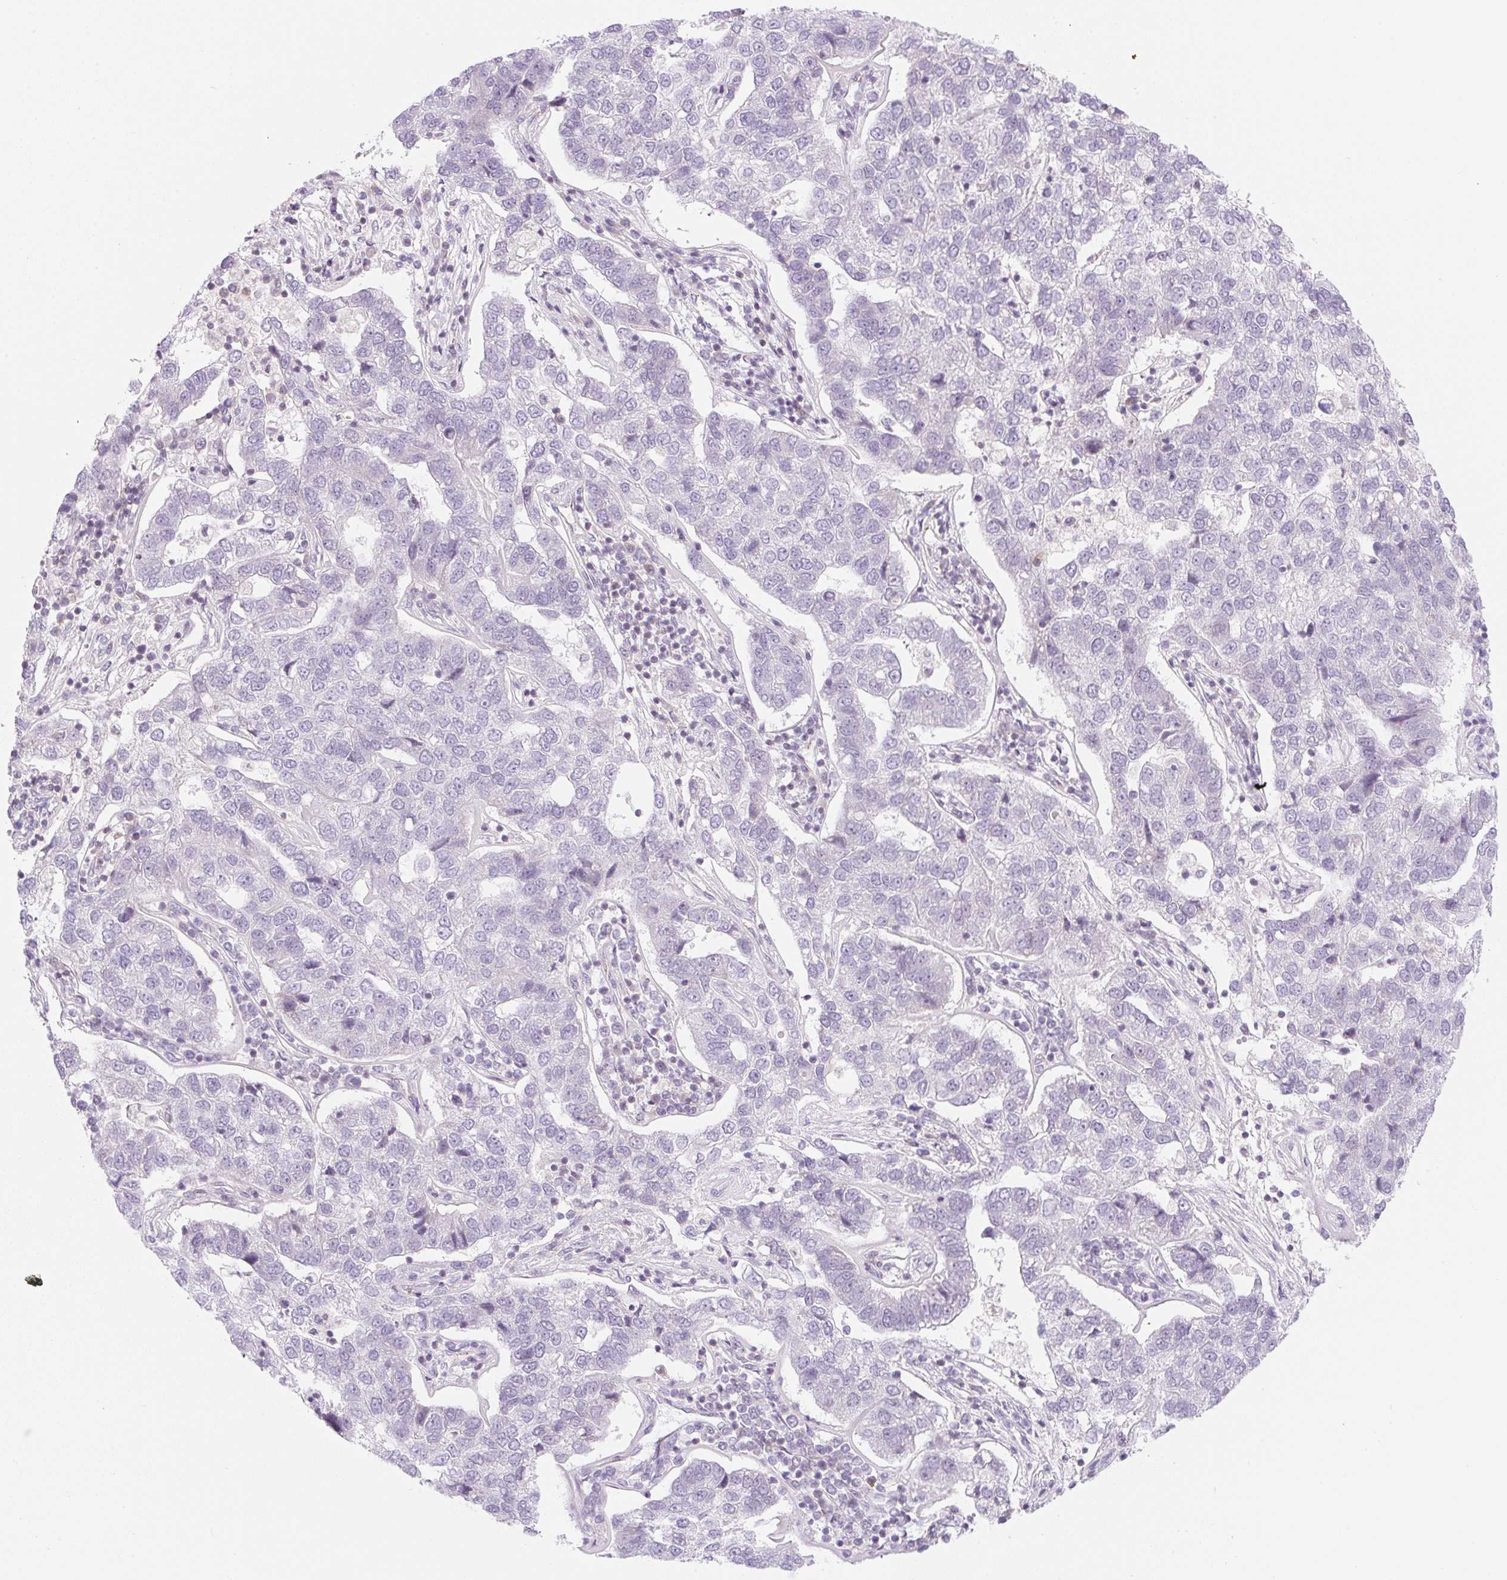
{"staining": {"intensity": "negative", "quantity": "none", "location": "none"}, "tissue": "pancreatic cancer", "cell_type": "Tumor cells", "image_type": "cancer", "snomed": [{"axis": "morphology", "description": "Adenocarcinoma, NOS"}, {"axis": "topography", "description": "Pancreas"}], "caption": "An image of human pancreatic adenocarcinoma is negative for staining in tumor cells. (Immunohistochemistry, brightfield microscopy, high magnification).", "gene": "CASKIN1", "patient": {"sex": "female", "age": 61}}